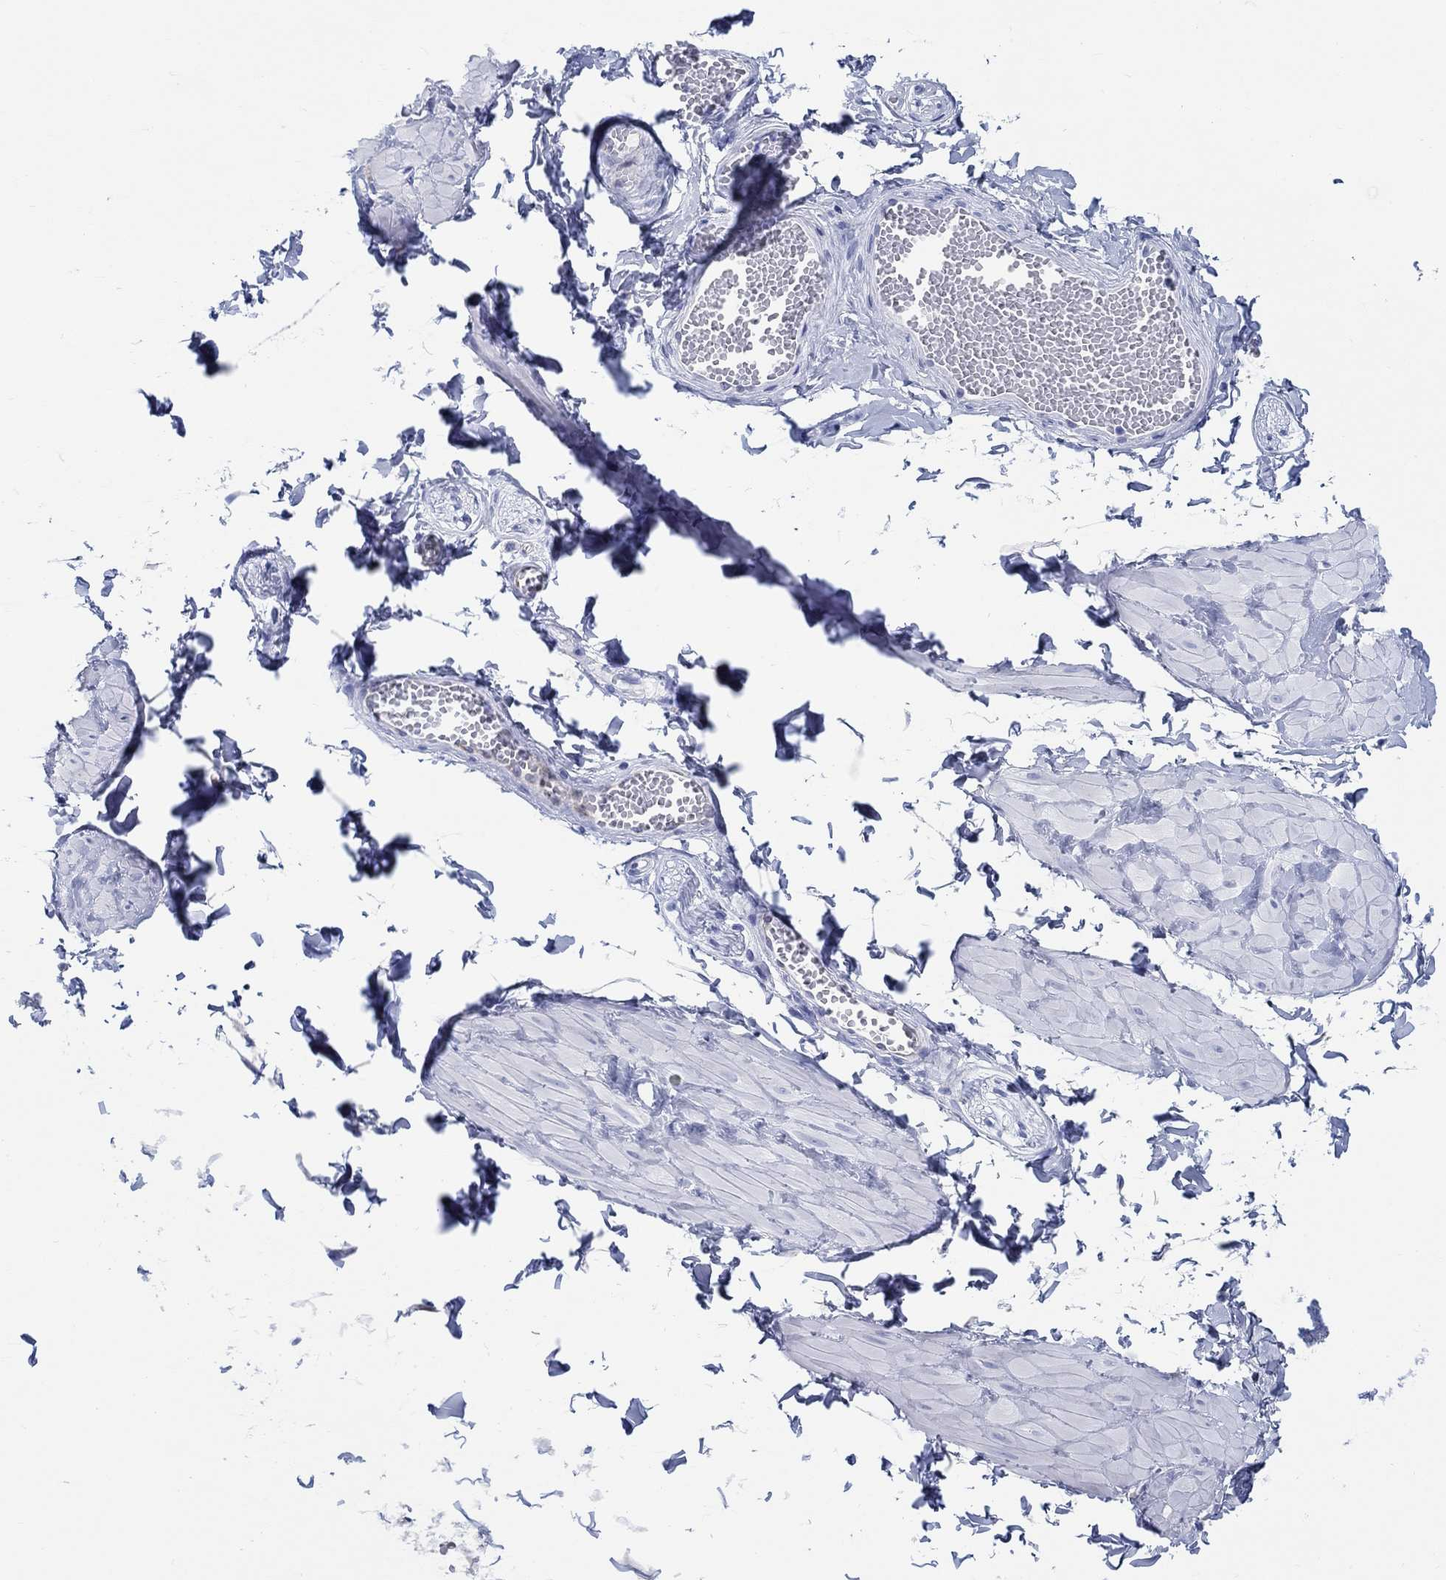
{"staining": {"intensity": "negative", "quantity": "none", "location": "none"}, "tissue": "adipose tissue", "cell_type": "Adipocytes", "image_type": "normal", "snomed": [{"axis": "morphology", "description": "Normal tissue, NOS"}, {"axis": "topography", "description": "Smooth muscle"}, {"axis": "topography", "description": "Peripheral nerve tissue"}], "caption": "A high-resolution photomicrograph shows immunohistochemistry staining of normal adipose tissue, which reveals no significant expression in adipocytes.", "gene": "RD3L", "patient": {"sex": "male", "age": 22}}